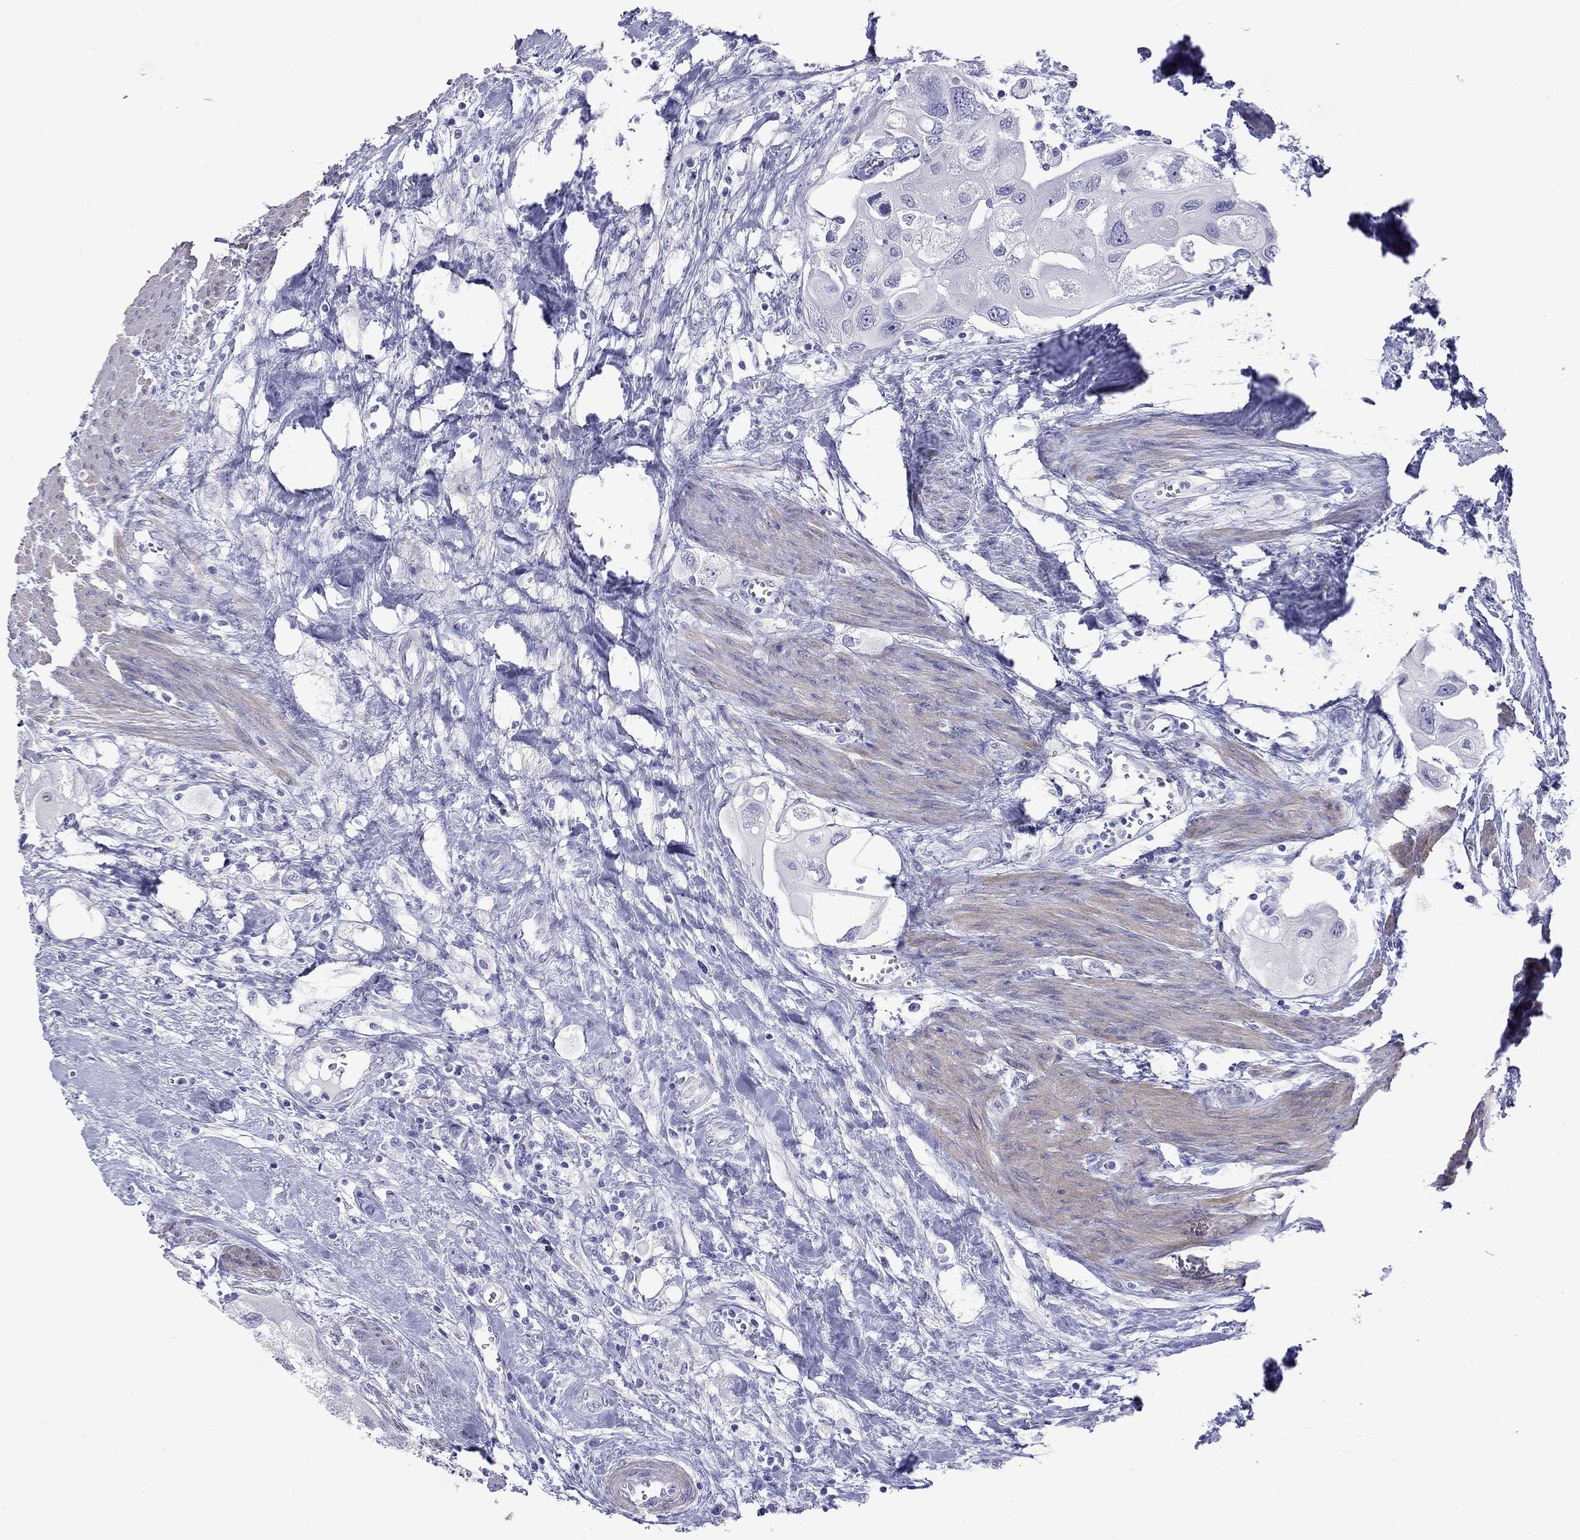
{"staining": {"intensity": "negative", "quantity": "none", "location": "none"}, "tissue": "urothelial cancer", "cell_type": "Tumor cells", "image_type": "cancer", "snomed": [{"axis": "morphology", "description": "Urothelial carcinoma, High grade"}, {"axis": "topography", "description": "Urinary bladder"}], "caption": "High magnification brightfield microscopy of high-grade urothelial carcinoma stained with DAB (3,3'-diaminobenzidine) (brown) and counterstained with hematoxylin (blue): tumor cells show no significant expression.", "gene": "KIAA2012", "patient": {"sex": "male", "age": 59}}